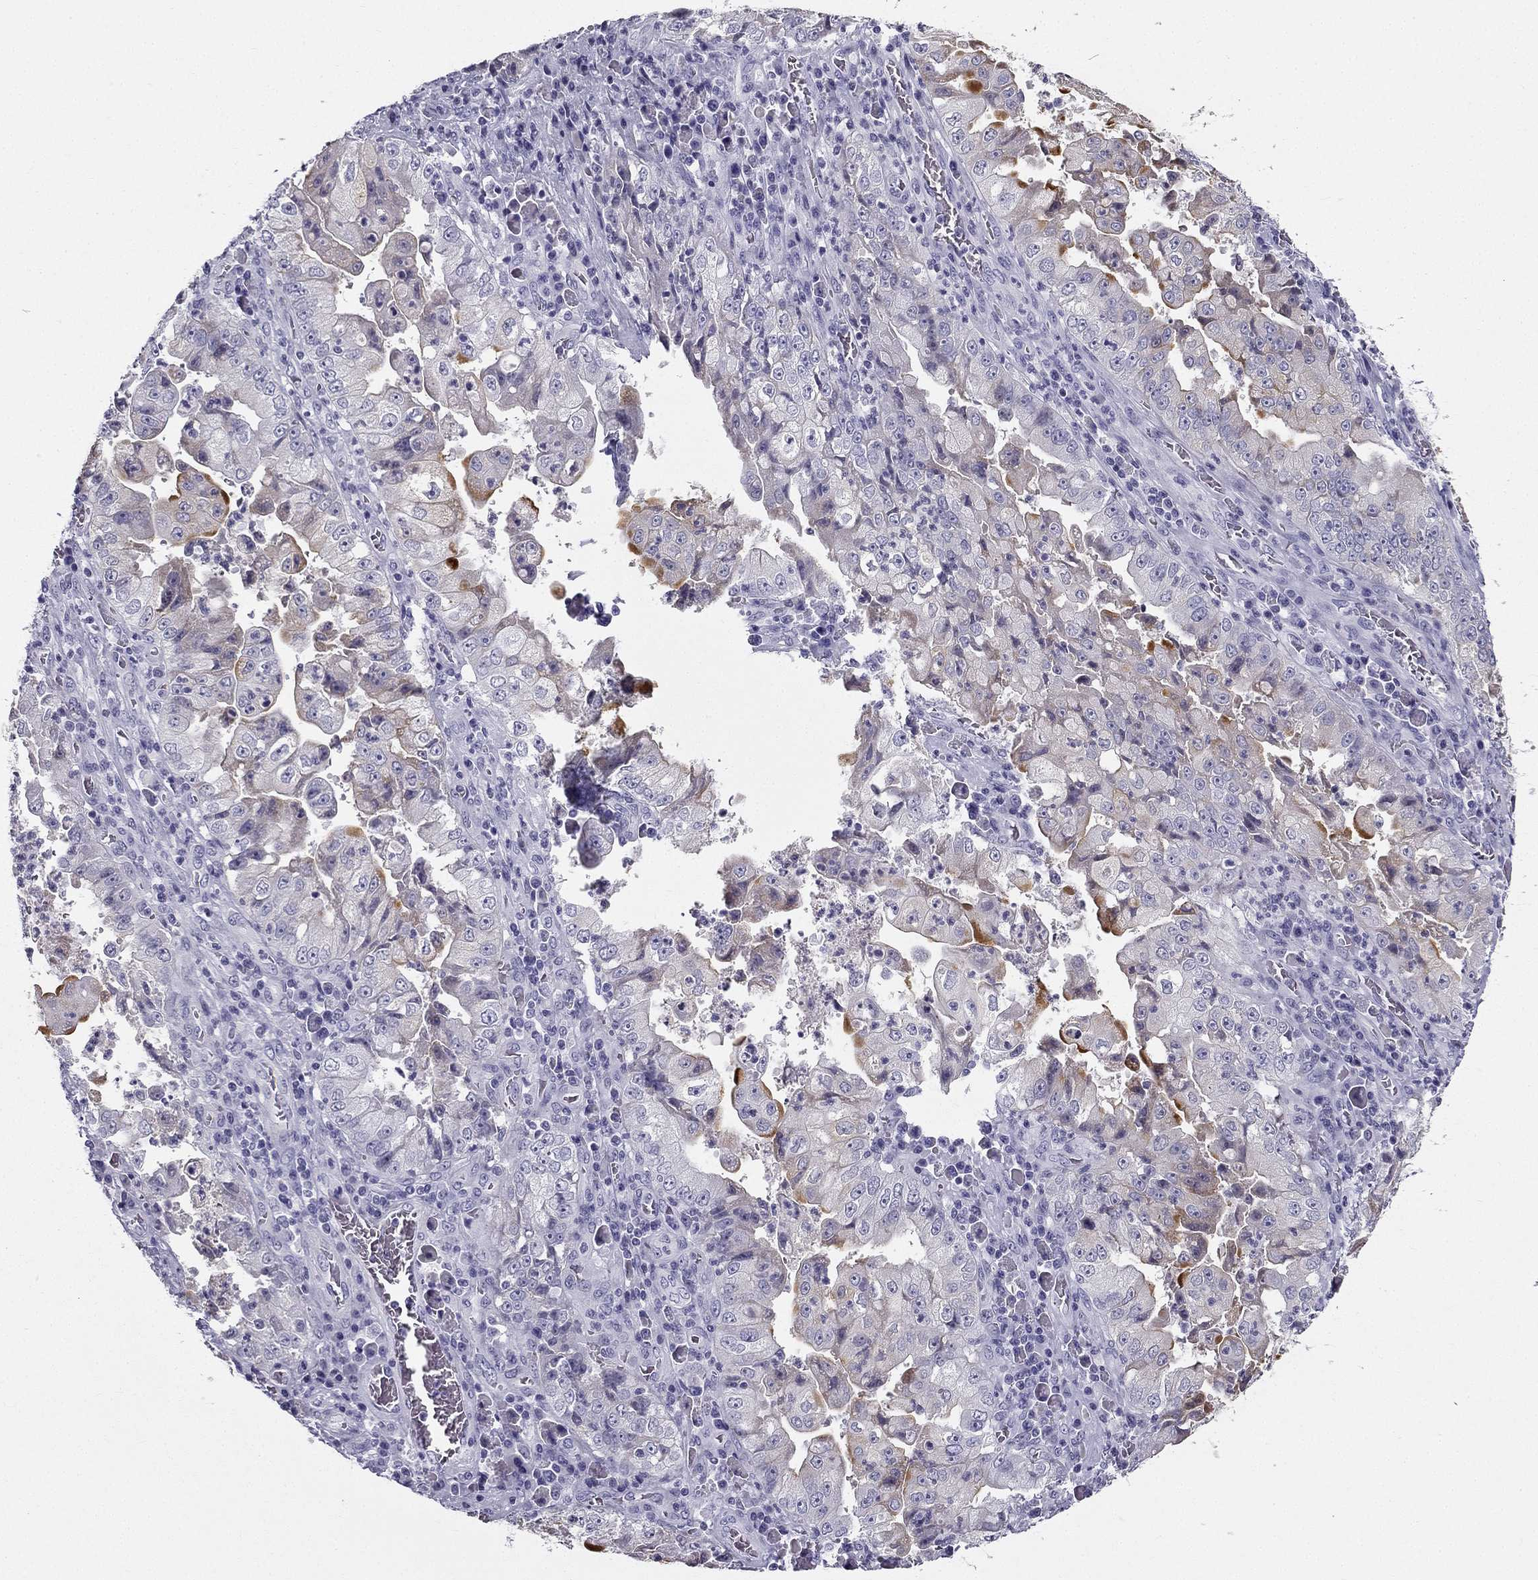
{"staining": {"intensity": "weak", "quantity": "<25%", "location": "cytoplasmic/membranous"}, "tissue": "stomach cancer", "cell_type": "Tumor cells", "image_type": "cancer", "snomed": [{"axis": "morphology", "description": "Adenocarcinoma, NOS"}, {"axis": "topography", "description": "Stomach"}], "caption": "Stomach adenocarcinoma stained for a protein using IHC shows no staining tumor cells.", "gene": "TFF3", "patient": {"sex": "male", "age": 76}}